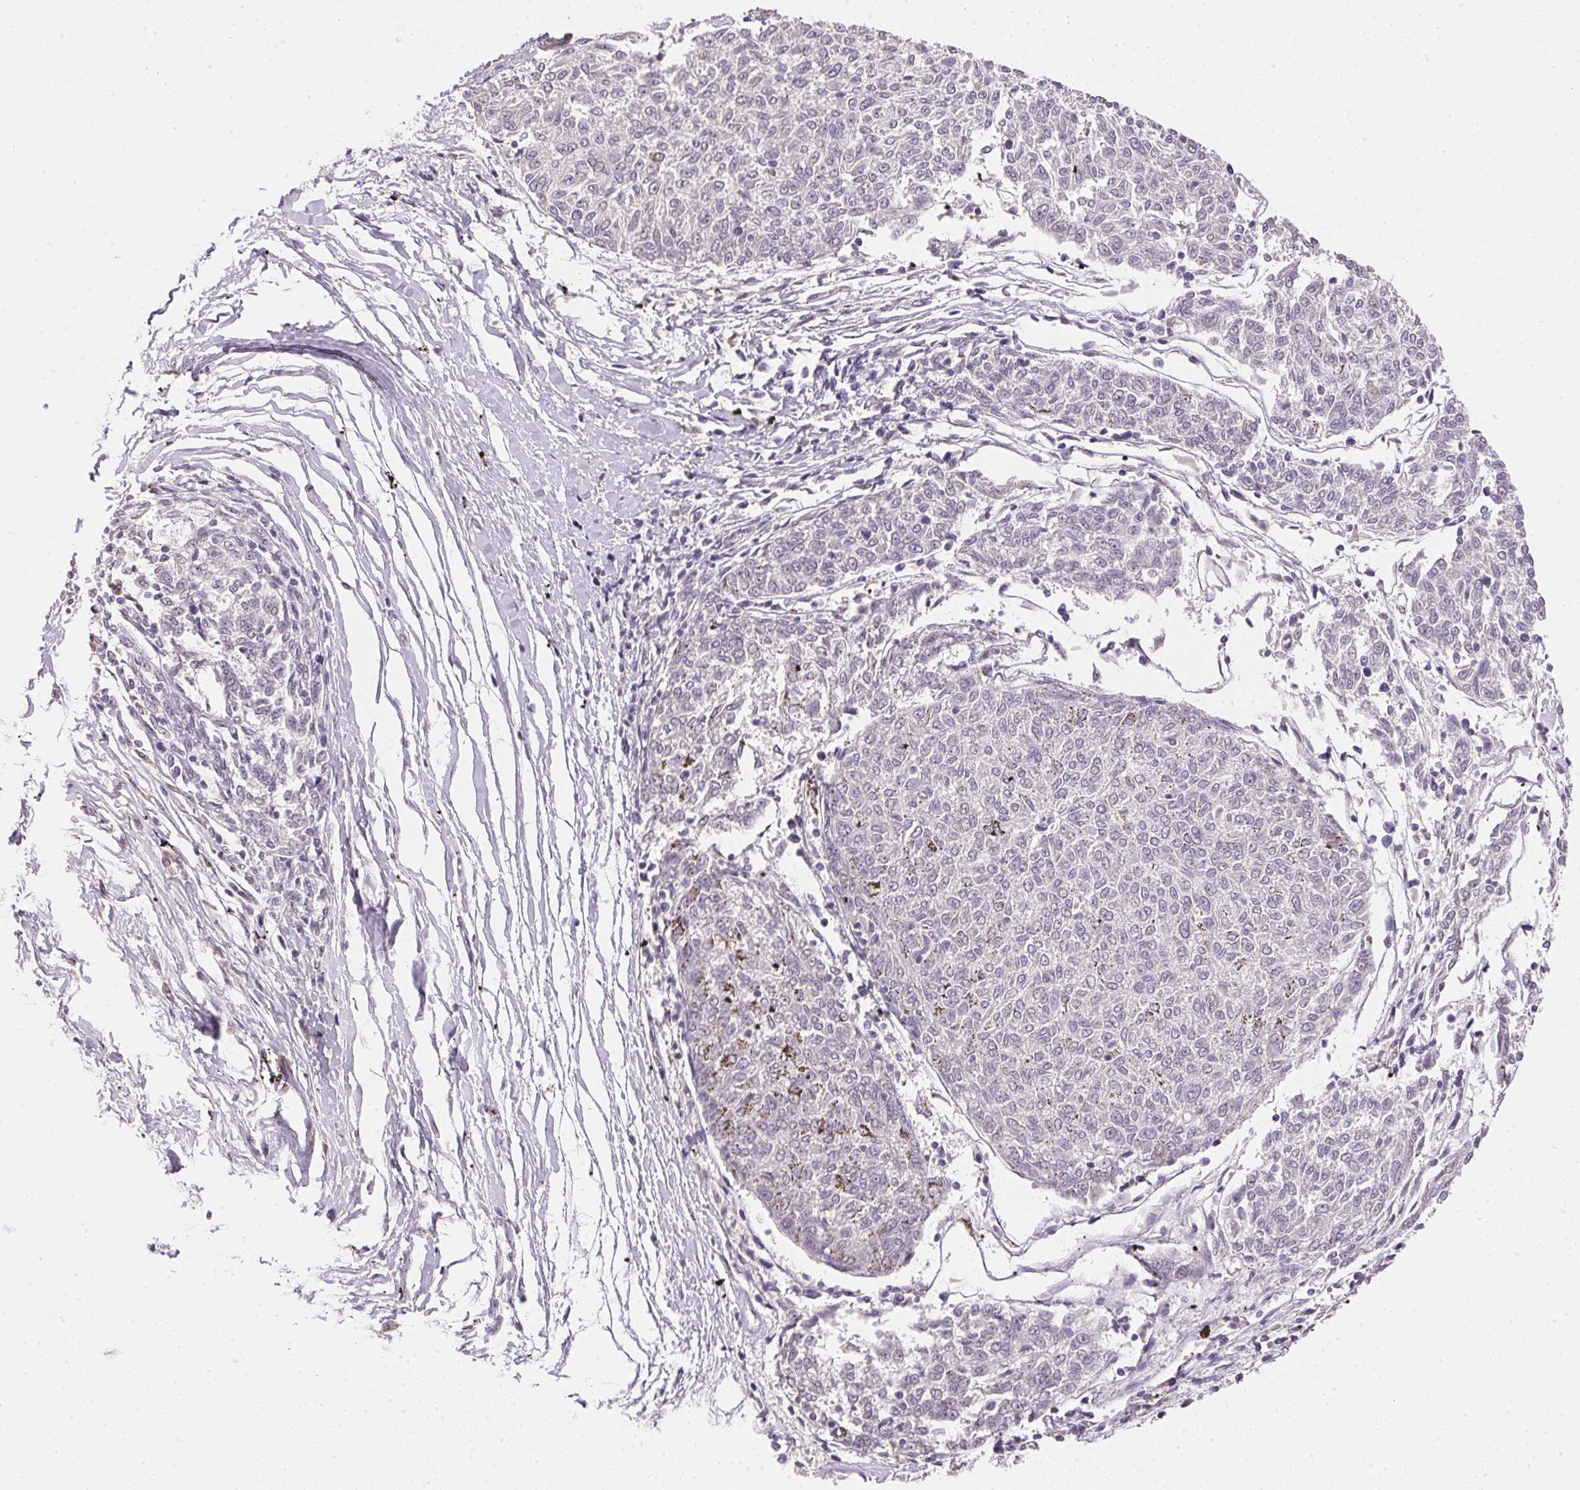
{"staining": {"intensity": "negative", "quantity": "none", "location": "none"}, "tissue": "melanoma", "cell_type": "Tumor cells", "image_type": "cancer", "snomed": [{"axis": "morphology", "description": "Malignant melanoma, NOS"}, {"axis": "topography", "description": "Skin"}], "caption": "The IHC photomicrograph has no significant expression in tumor cells of malignant melanoma tissue.", "gene": "DHCR24", "patient": {"sex": "female", "age": 72}}